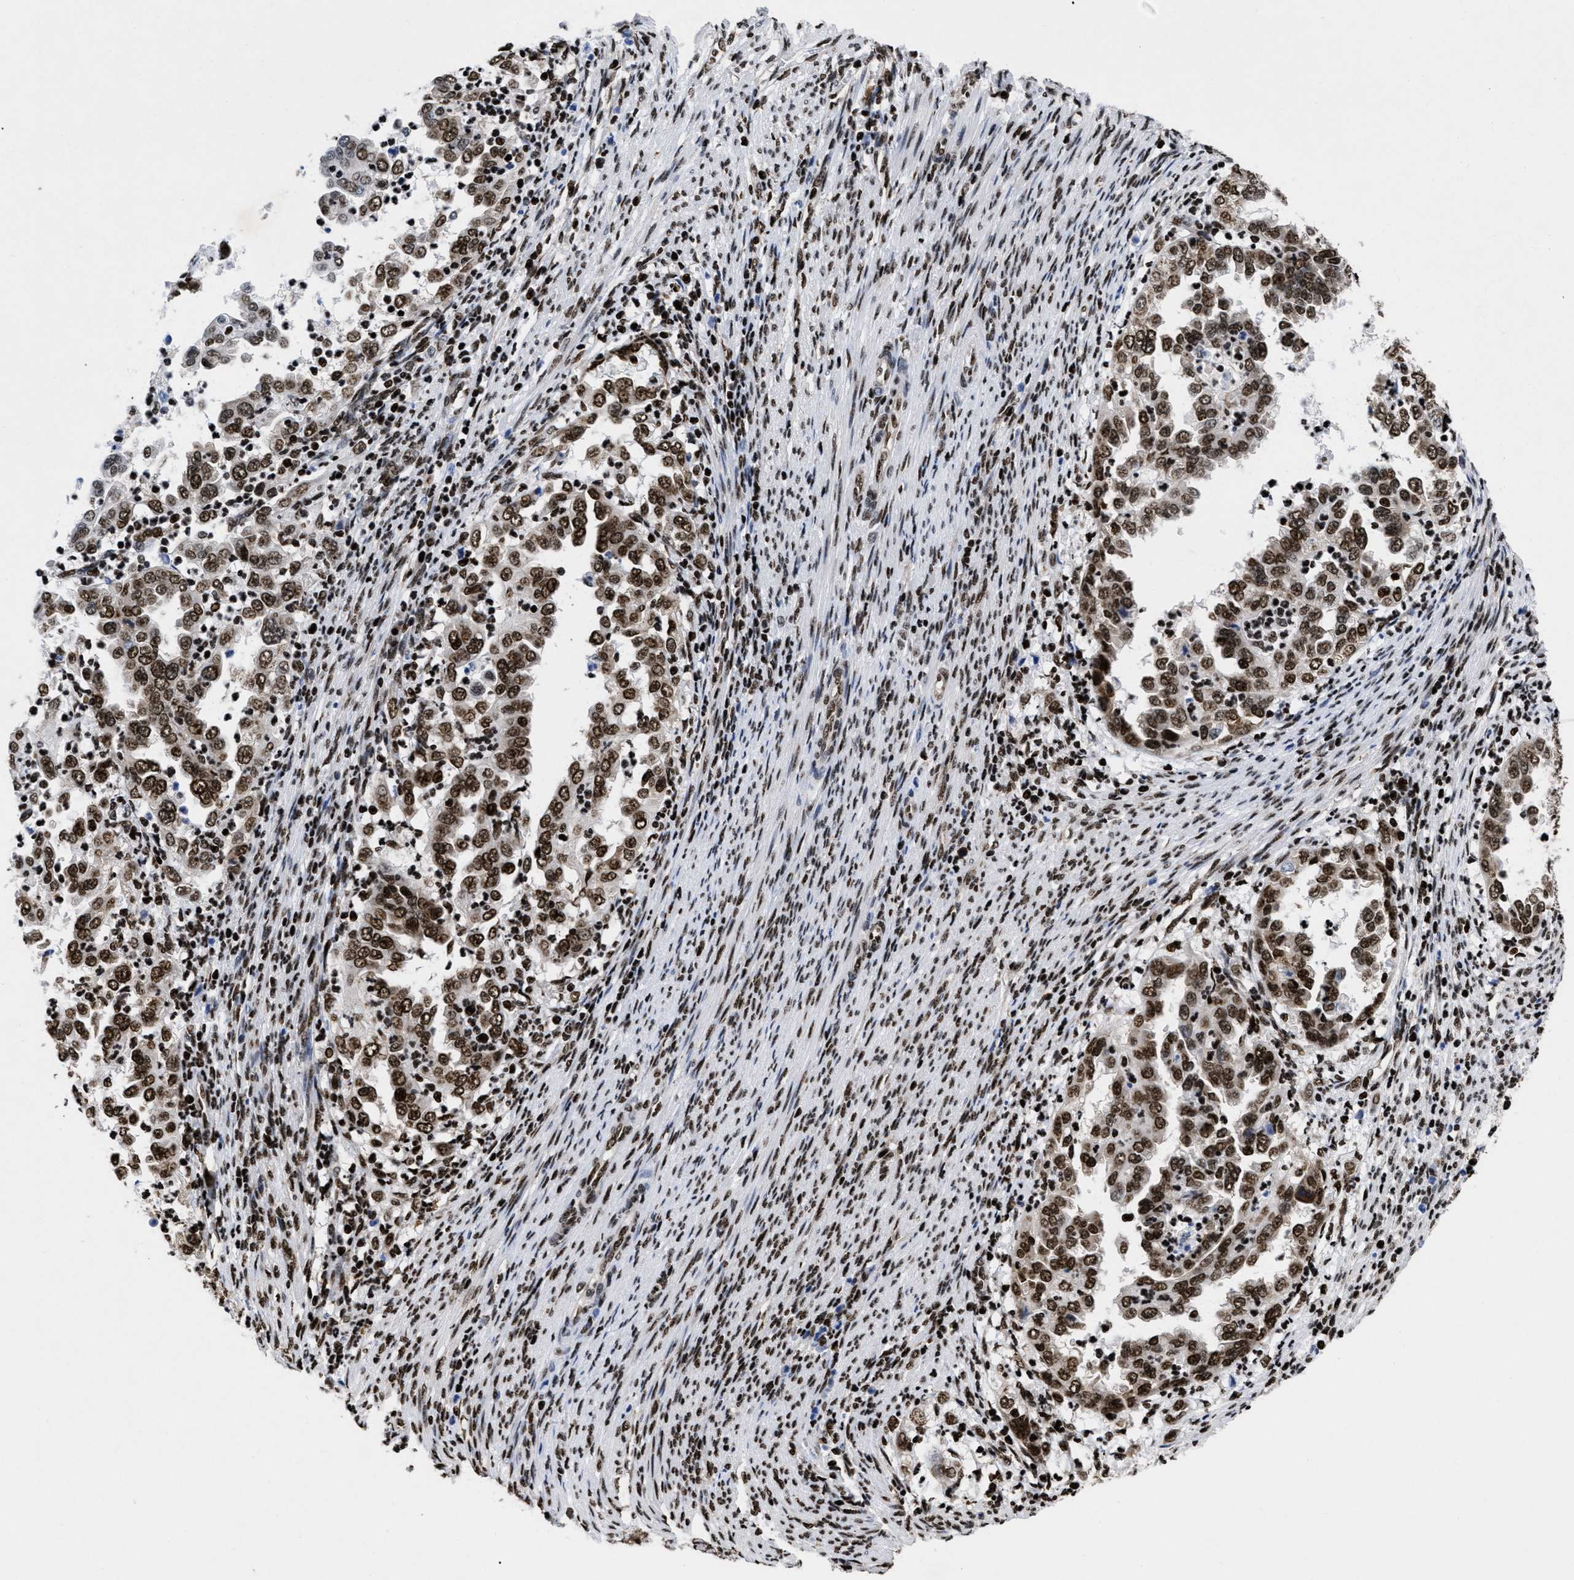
{"staining": {"intensity": "strong", "quantity": ">75%", "location": "nuclear"}, "tissue": "endometrial cancer", "cell_type": "Tumor cells", "image_type": "cancer", "snomed": [{"axis": "morphology", "description": "Adenocarcinoma, NOS"}, {"axis": "topography", "description": "Endometrium"}], "caption": "DAB immunohistochemical staining of human endometrial cancer (adenocarcinoma) shows strong nuclear protein staining in about >75% of tumor cells.", "gene": "CALHM3", "patient": {"sex": "female", "age": 85}}